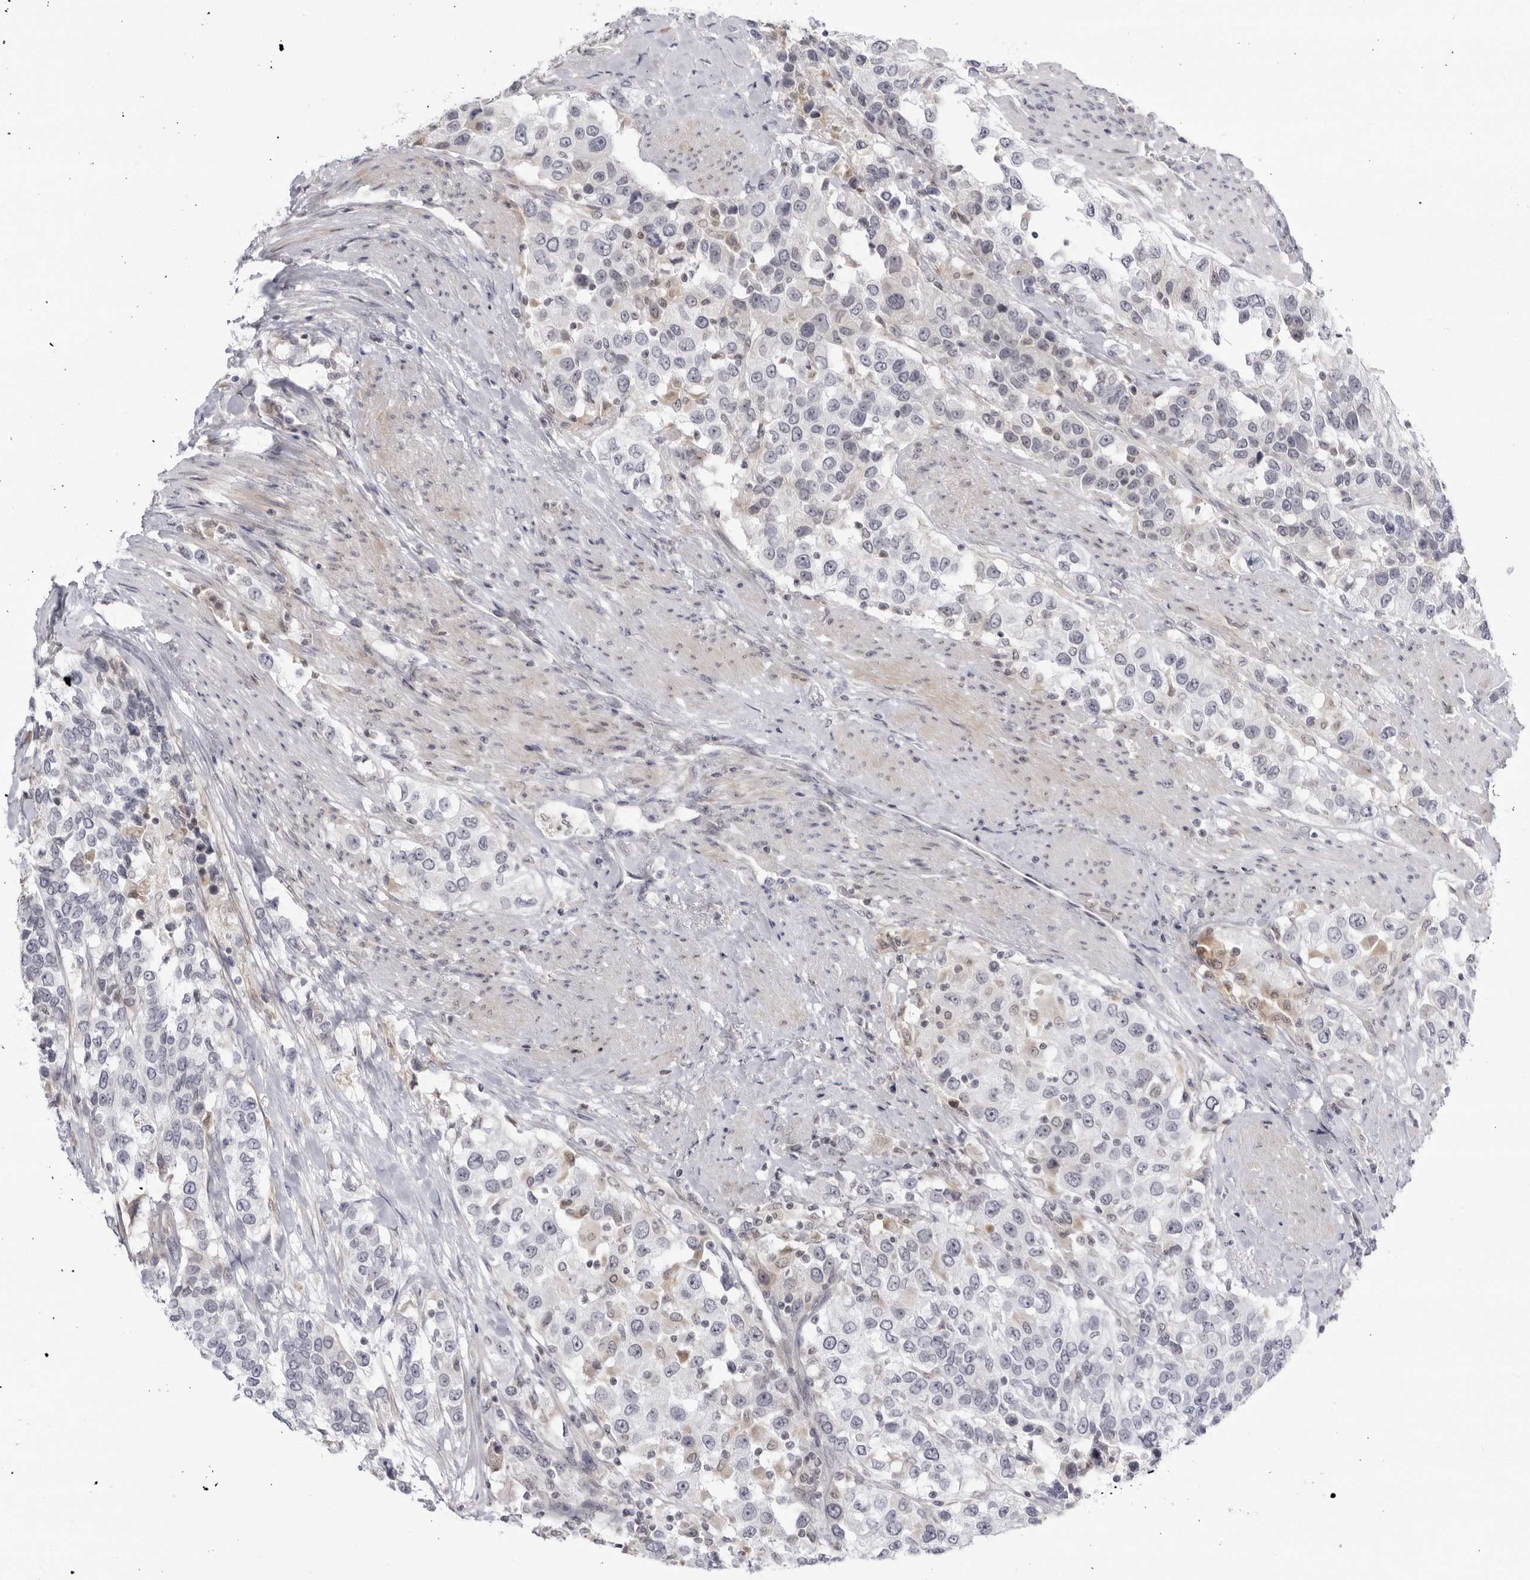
{"staining": {"intensity": "weak", "quantity": "<25%", "location": "cytoplasmic/membranous"}, "tissue": "urothelial cancer", "cell_type": "Tumor cells", "image_type": "cancer", "snomed": [{"axis": "morphology", "description": "Urothelial carcinoma, High grade"}, {"axis": "topography", "description": "Urinary bladder"}], "caption": "Image shows no protein positivity in tumor cells of urothelial cancer tissue. (Stains: DAB (3,3'-diaminobenzidine) immunohistochemistry with hematoxylin counter stain, Microscopy: brightfield microscopy at high magnification).", "gene": "CNBD1", "patient": {"sex": "female", "age": 80}}